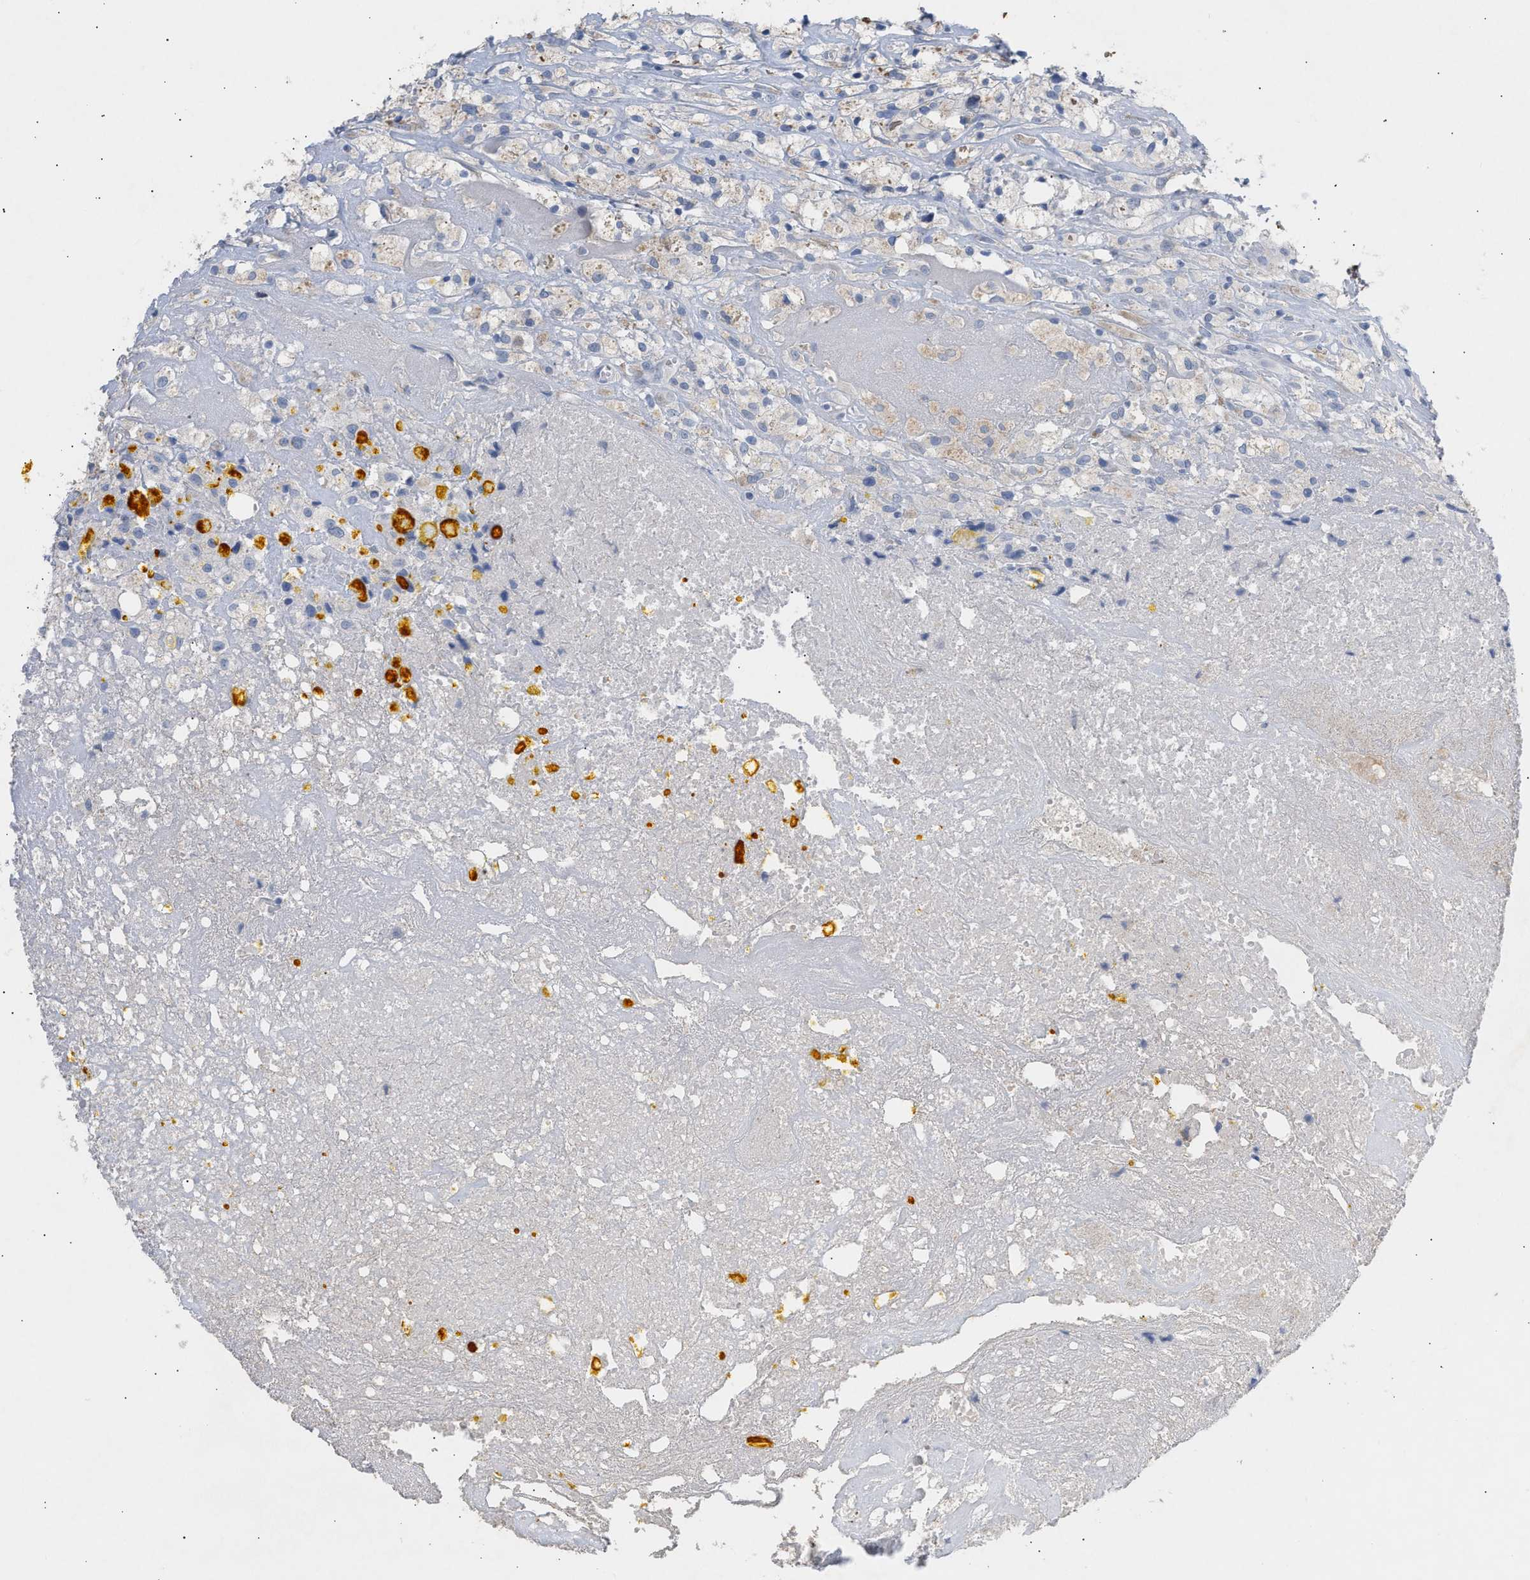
{"staining": {"intensity": "negative", "quantity": "none", "location": "none"}, "tissue": "testis cancer", "cell_type": "Tumor cells", "image_type": "cancer", "snomed": [{"axis": "morphology", "description": "Carcinoma, Embryonal, NOS"}, {"axis": "topography", "description": "Testis"}], "caption": "High magnification brightfield microscopy of testis cancer stained with DAB (3,3'-diaminobenzidine) (brown) and counterstained with hematoxylin (blue): tumor cells show no significant positivity.", "gene": "SELENOM", "patient": {"sex": "male", "age": 2}}